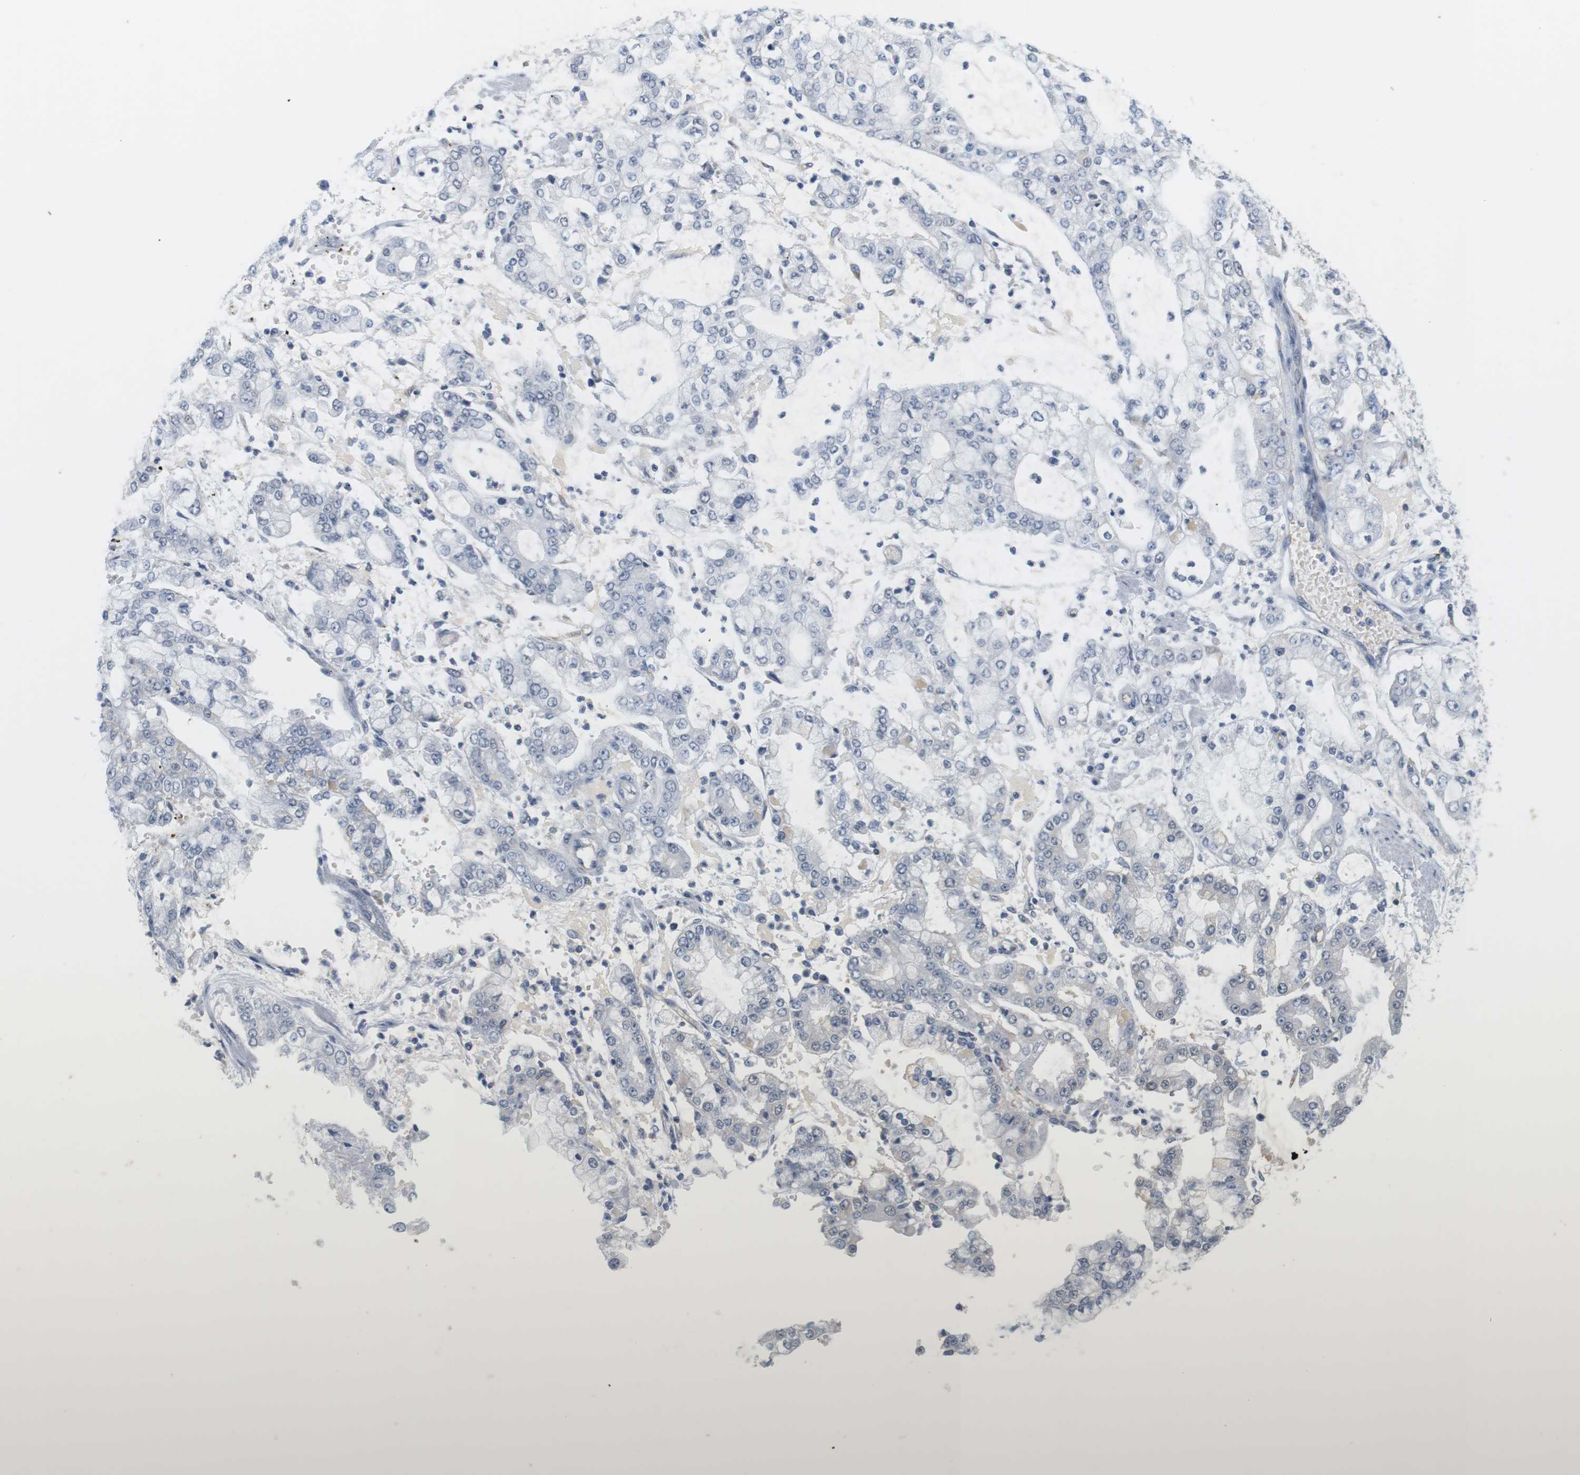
{"staining": {"intensity": "negative", "quantity": "none", "location": "none"}, "tissue": "stomach cancer", "cell_type": "Tumor cells", "image_type": "cancer", "snomed": [{"axis": "morphology", "description": "Adenocarcinoma, NOS"}, {"axis": "topography", "description": "Stomach"}], "caption": "High power microscopy image of an IHC histopathology image of stomach adenocarcinoma, revealing no significant positivity in tumor cells.", "gene": "OSR1", "patient": {"sex": "male", "age": 76}}